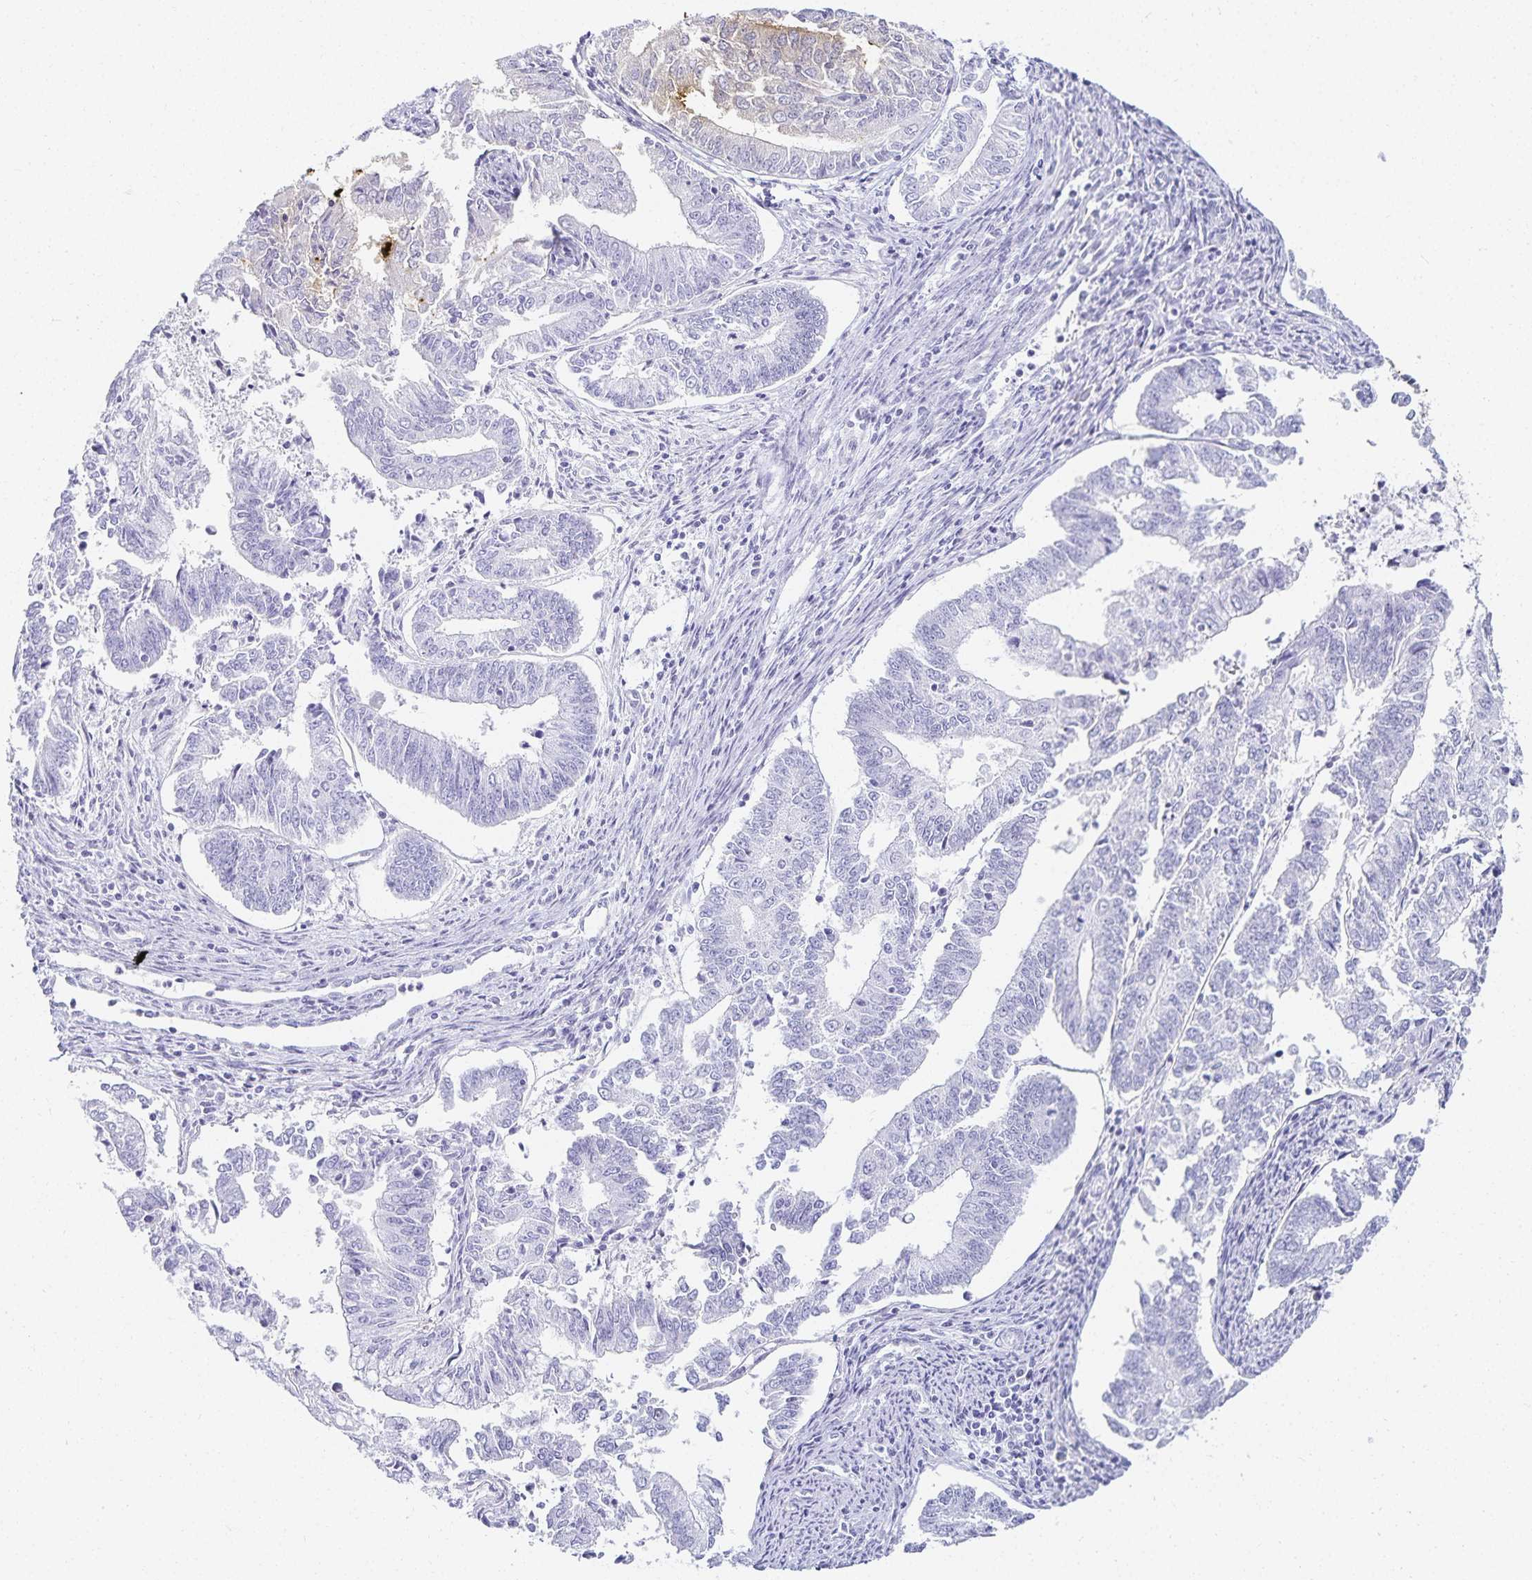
{"staining": {"intensity": "moderate", "quantity": "<25%", "location": "cytoplasmic/membranous"}, "tissue": "endometrial cancer", "cell_type": "Tumor cells", "image_type": "cancer", "snomed": [{"axis": "morphology", "description": "Adenocarcinoma, NOS"}, {"axis": "topography", "description": "Endometrium"}], "caption": "Protein expression analysis of human endometrial cancer reveals moderate cytoplasmic/membranous expression in about <25% of tumor cells. (DAB (3,3'-diaminobenzidine) = brown stain, brightfield microscopy at high magnification).", "gene": "GP2", "patient": {"sex": "female", "age": 61}}